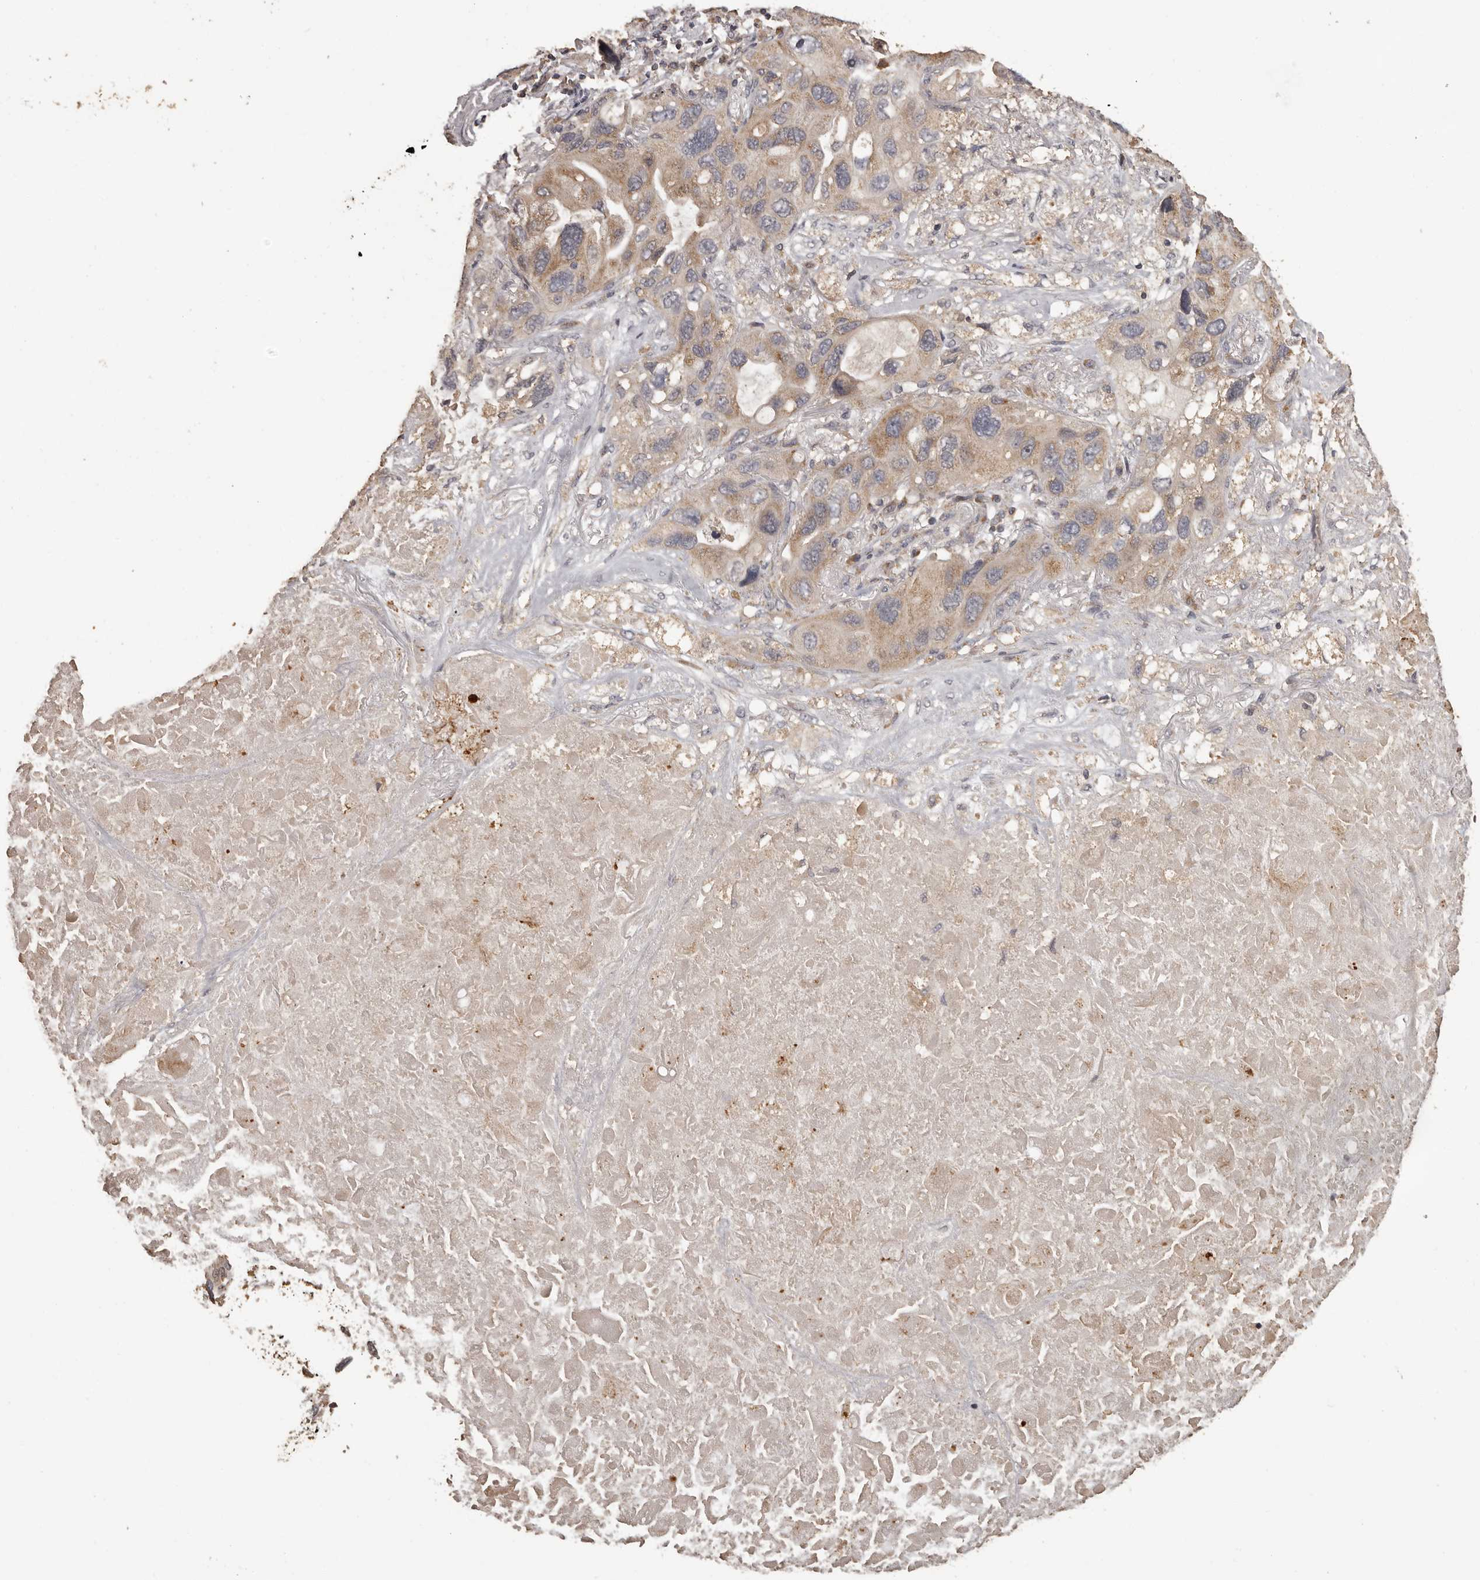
{"staining": {"intensity": "weak", "quantity": ">75%", "location": "cytoplasmic/membranous"}, "tissue": "lung cancer", "cell_type": "Tumor cells", "image_type": "cancer", "snomed": [{"axis": "morphology", "description": "Squamous cell carcinoma, NOS"}, {"axis": "topography", "description": "Lung"}], "caption": "A brown stain highlights weak cytoplasmic/membranous staining of a protein in lung squamous cell carcinoma tumor cells.", "gene": "MGAT5", "patient": {"sex": "female", "age": 73}}